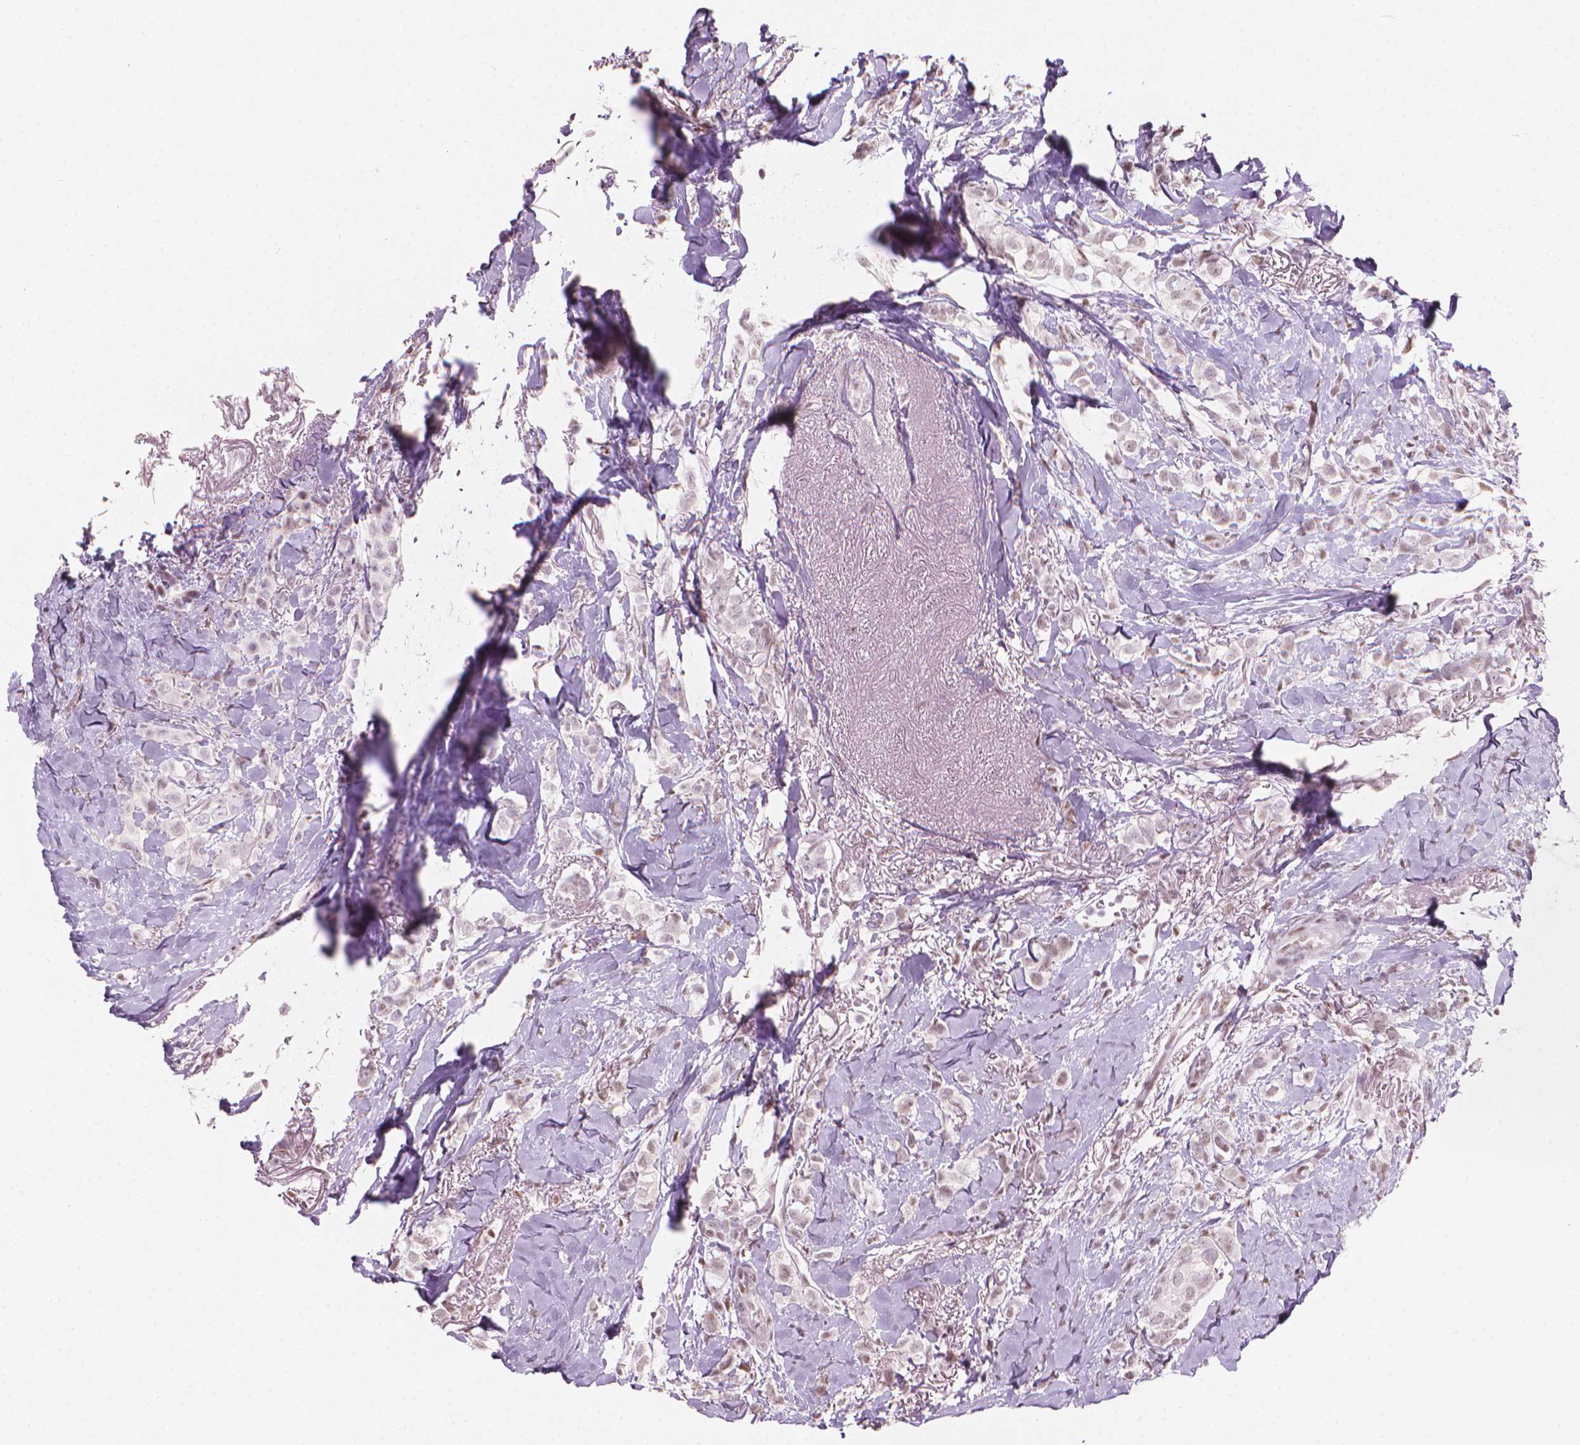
{"staining": {"intensity": "weak", "quantity": "25%-75%", "location": "nuclear"}, "tissue": "breast cancer", "cell_type": "Tumor cells", "image_type": "cancer", "snomed": [{"axis": "morphology", "description": "Duct carcinoma"}, {"axis": "topography", "description": "Breast"}], "caption": "Immunohistochemical staining of breast cancer (infiltrating ductal carcinoma) demonstrates weak nuclear protein expression in approximately 25%-75% of tumor cells.", "gene": "PIAS2", "patient": {"sex": "female", "age": 85}}